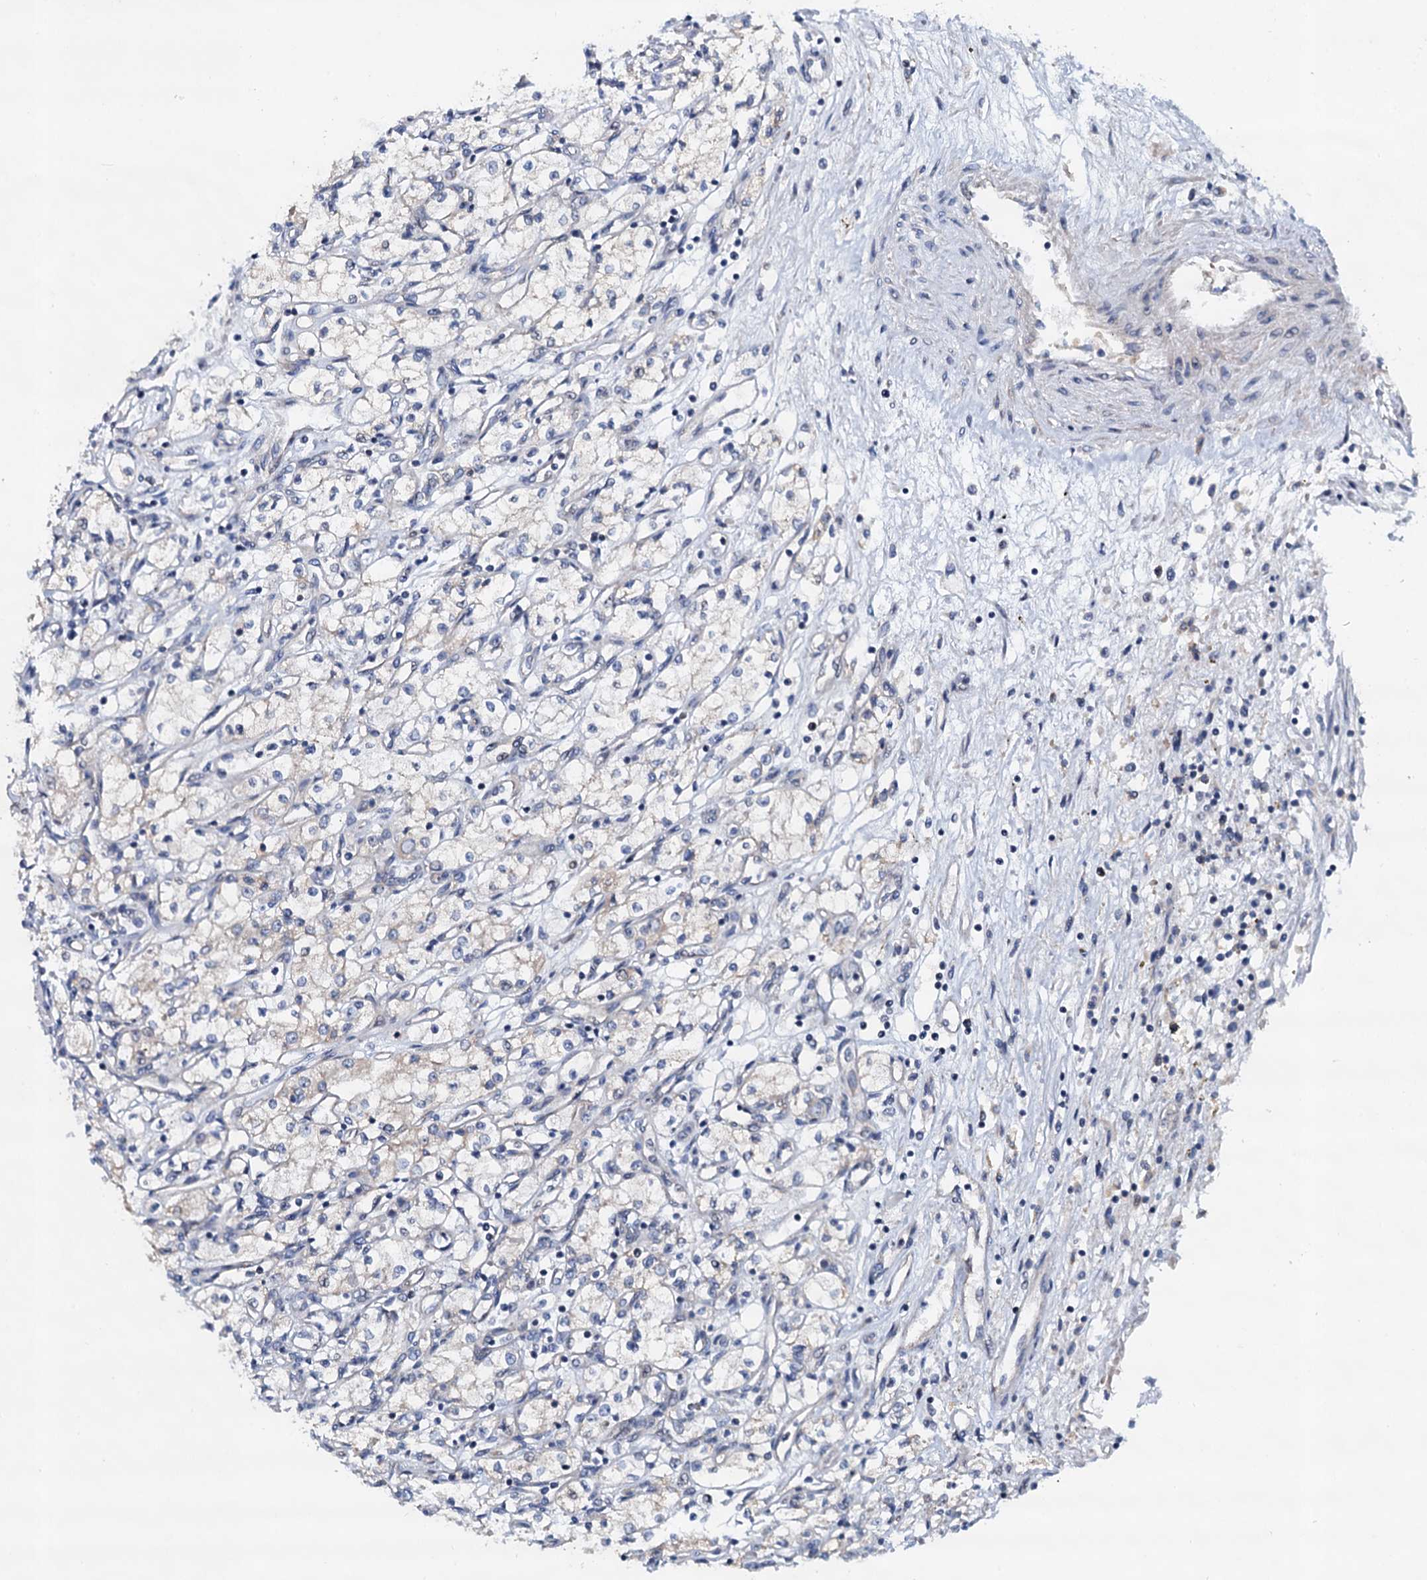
{"staining": {"intensity": "negative", "quantity": "none", "location": "none"}, "tissue": "renal cancer", "cell_type": "Tumor cells", "image_type": "cancer", "snomed": [{"axis": "morphology", "description": "Adenocarcinoma, NOS"}, {"axis": "topography", "description": "Kidney"}], "caption": "Adenocarcinoma (renal) stained for a protein using IHC reveals no staining tumor cells.", "gene": "NBEA", "patient": {"sex": "male", "age": 59}}